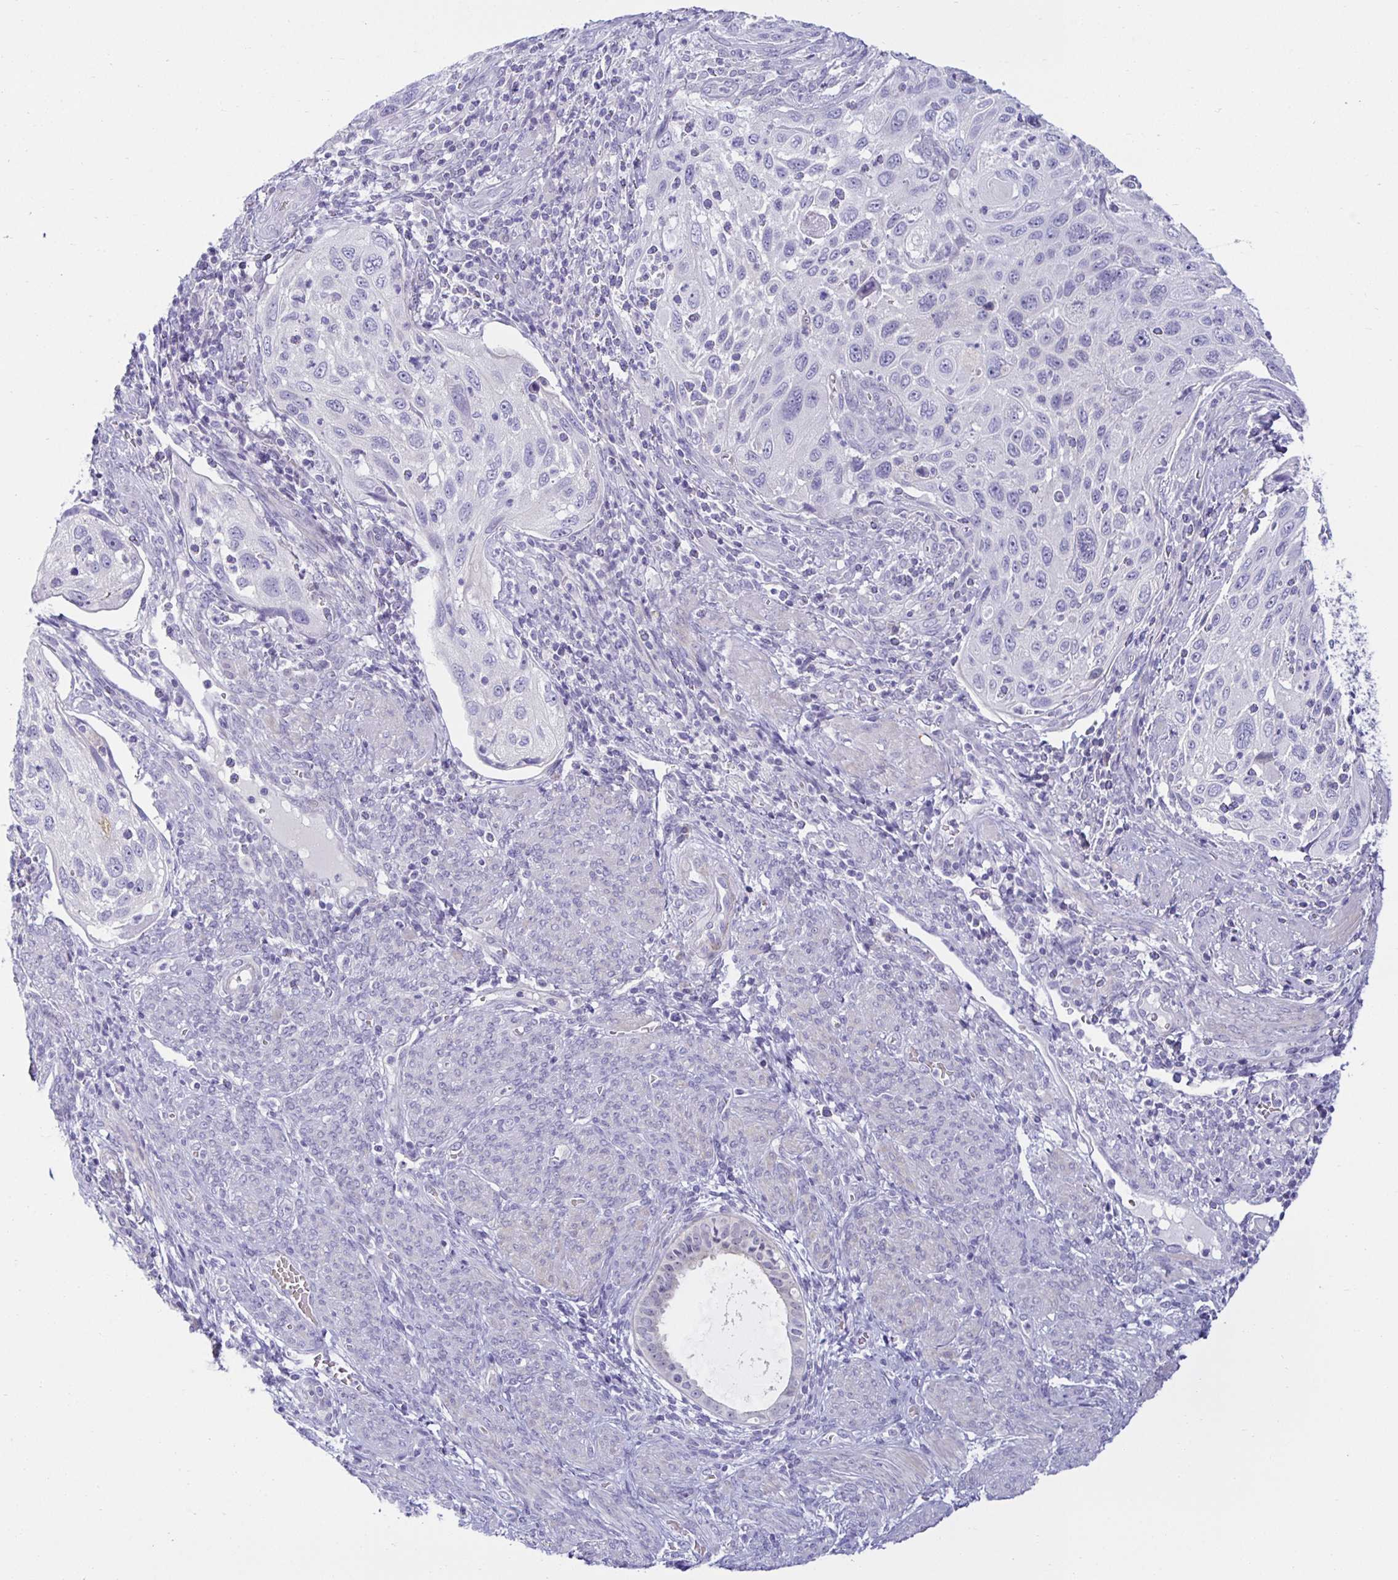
{"staining": {"intensity": "negative", "quantity": "none", "location": "none"}, "tissue": "cervical cancer", "cell_type": "Tumor cells", "image_type": "cancer", "snomed": [{"axis": "morphology", "description": "Squamous cell carcinoma, NOS"}, {"axis": "topography", "description": "Cervix"}], "caption": "This is an immunohistochemistry histopathology image of cervical squamous cell carcinoma. There is no staining in tumor cells.", "gene": "MON2", "patient": {"sex": "female", "age": 70}}